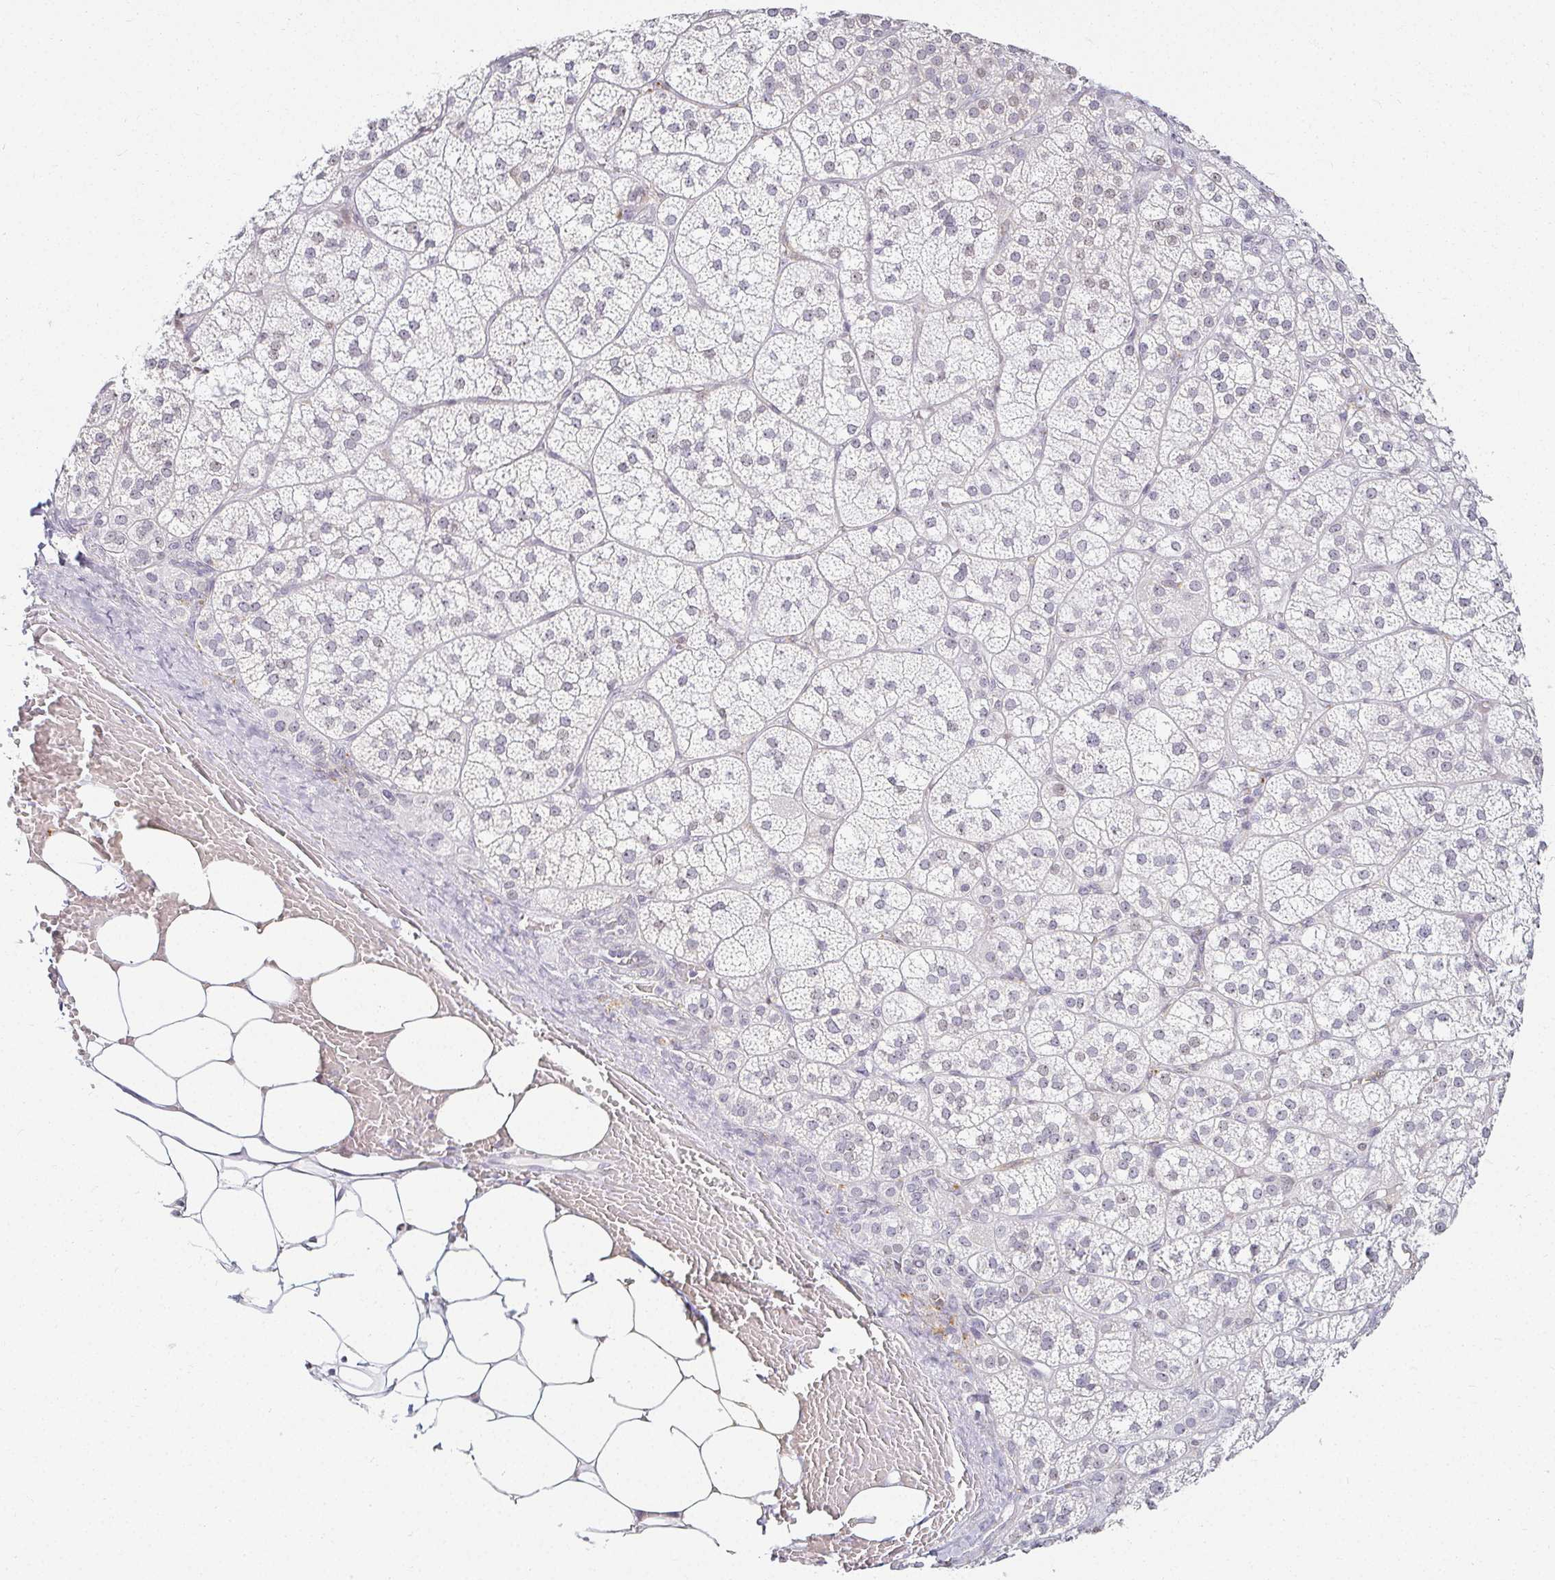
{"staining": {"intensity": "negative", "quantity": "none", "location": "none"}, "tissue": "adrenal gland", "cell_type": "Glandular cells", "image_type": "normal", "snomed": [{"axis": "morphology", "description": "Normal tissue, NOS"}, {"axis": "topography", "description": "Adrenal gland"}], "caption": "Immunohistochemistry (IHC) image of unremarkable human adrenal gland stained for a protein (brown), which demonstrates no staining in glandular cells. (DAB immunohistochemistry, high magnification).", "gene": "ACAN", "patient": {"sex": "female", "age": 60}}